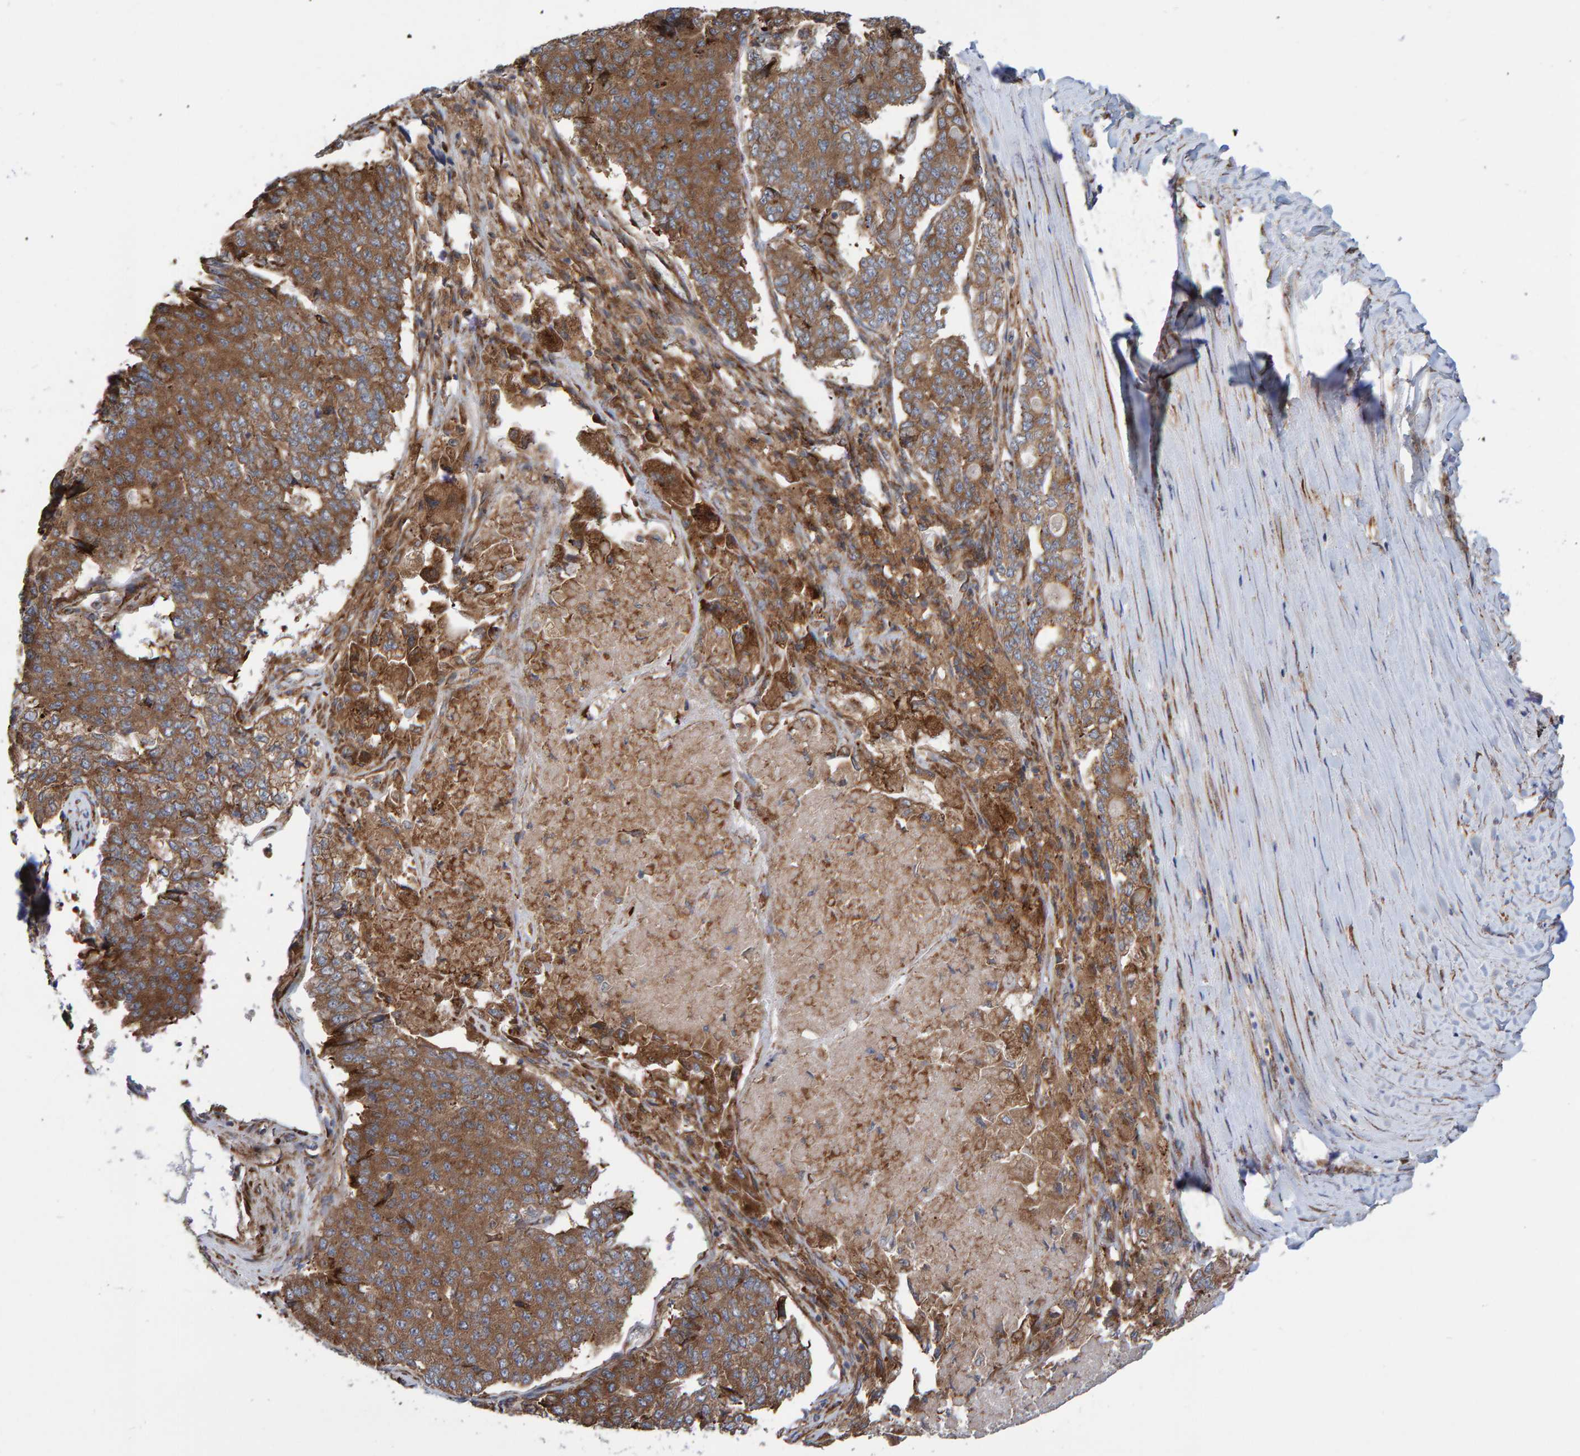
{"staining": {"intensity": "moderate", "quantity": ">75%", "location": "cytoplasmic/membranous"}, "tissue": "pancreatic cancer", "cell_type": "Tumor cells", "image_type": "cancer", "snomed": [{"axis": "morphology", "description": "Adenocarcinoma, NOS"}, {"axis": "topography", "description": "Pancreas"}], "caption": "A brown stain shows moderate cytoplasmic/membranous staining of a protein in adenocarcinoma (pancreatic) tumor cells. The staining was performed using DAB to visualize the protein expression in brown, while the nuclei were stained in blue with hematoxylin (Magnification: 20x).", "gene": "KIAA0753", "patient": {"sex": "male", "age": 50}}